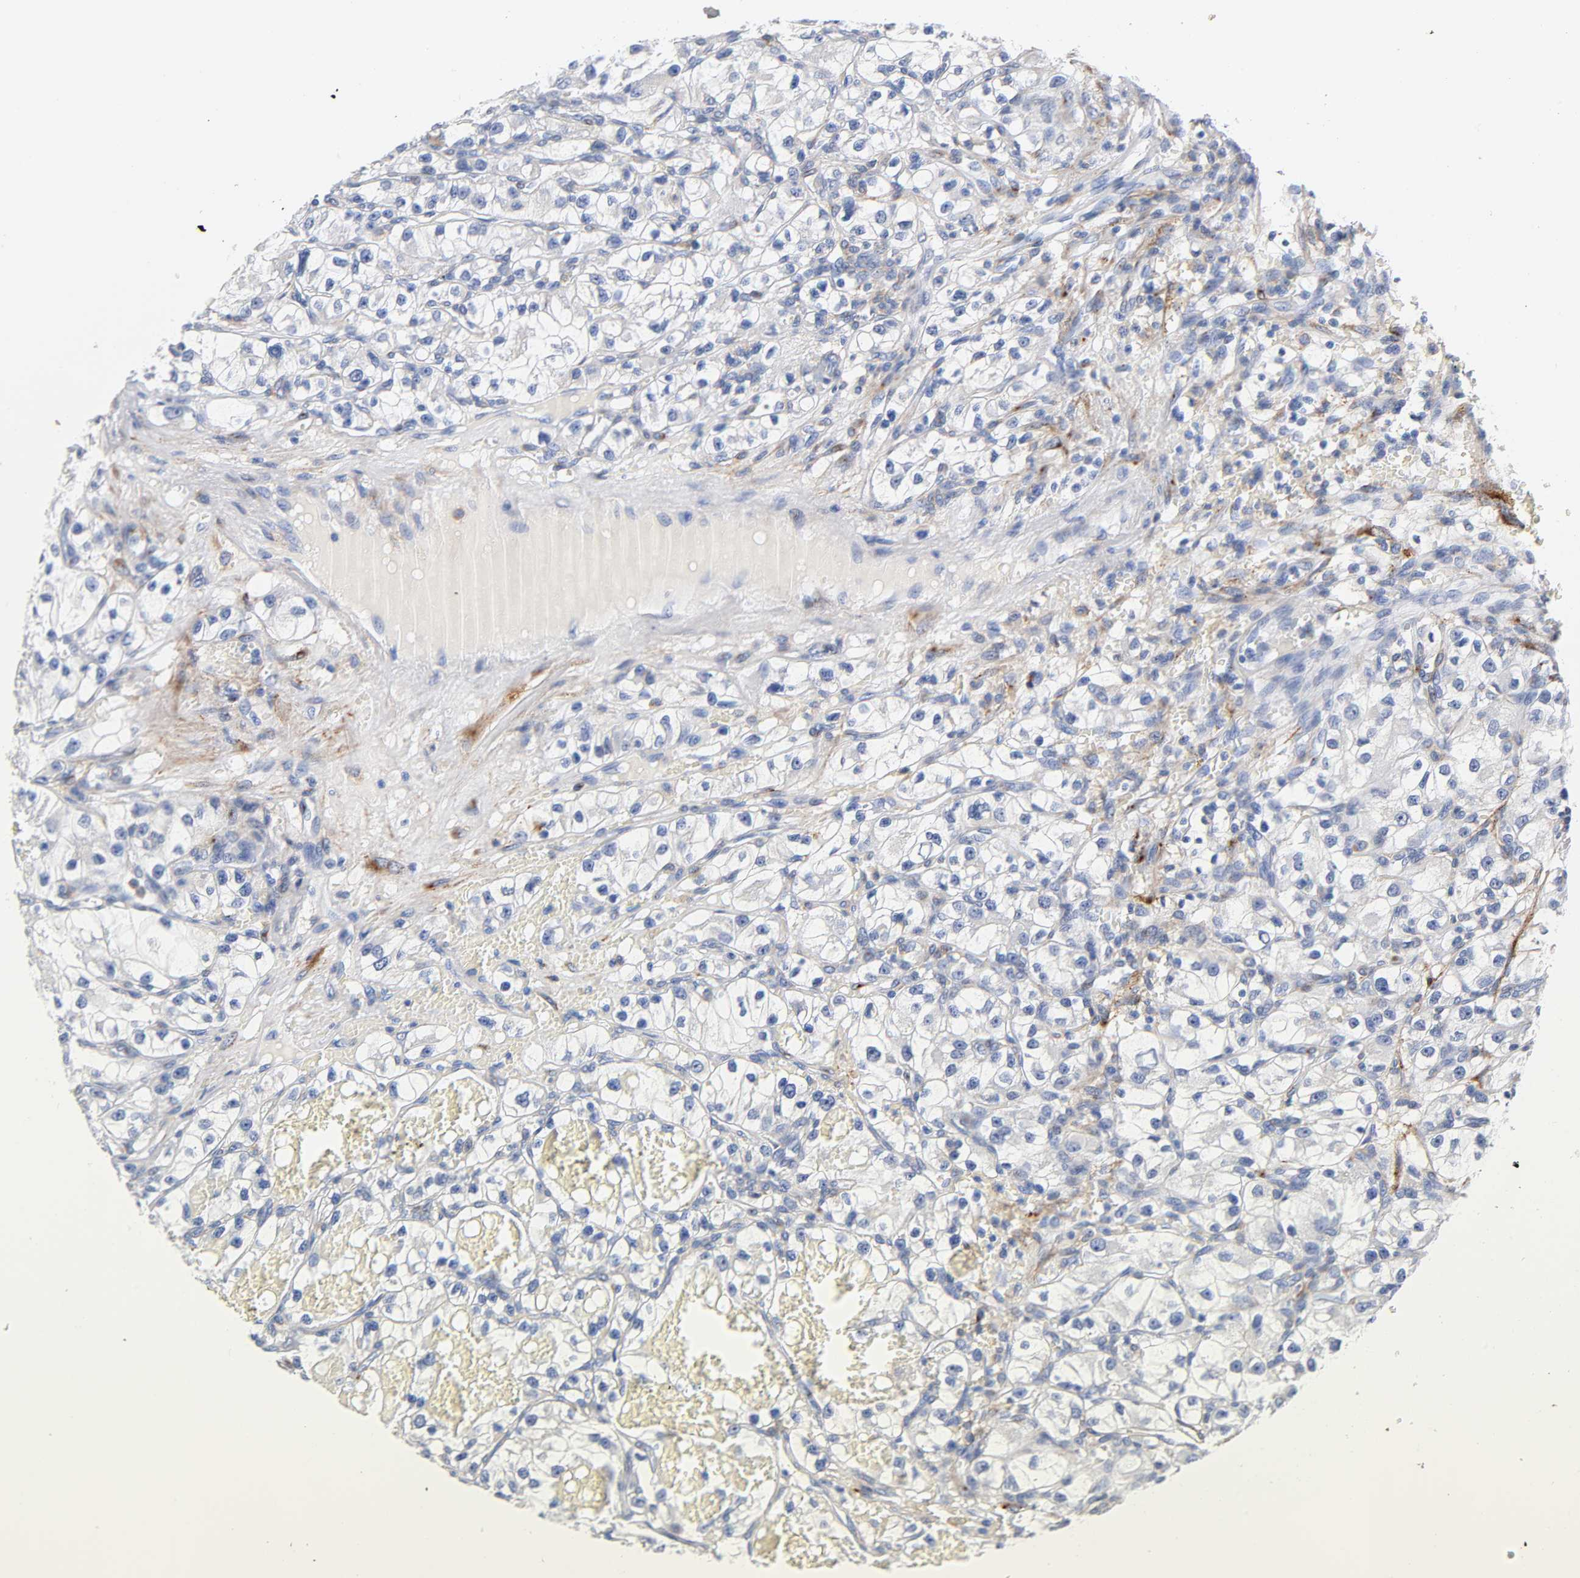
{"staining": {"intensity": "negative", "quantity": "none", "location": "none"}, "tissue": "renal cancer", "cell_type": "Tumor cells", "image_type": "cancer", "snomed": [{"axis": "morphology", "description": "Adenocarcinoma, NOS"}, {"axis": "topography", "description": "Kidney"}], "caption": "Protein analysis of adenocarcinoma (renal) reveals no significant expression in tumor cells. The staining was performed using DAB (3,3'-diaminobenzidine) to visualize the protein expression in brown, while the nuclei were stained in blue with hematoxylin (Magnification: 20x).", "gene": "LRP1", "patient": {"sex": "female", "age": 57}}